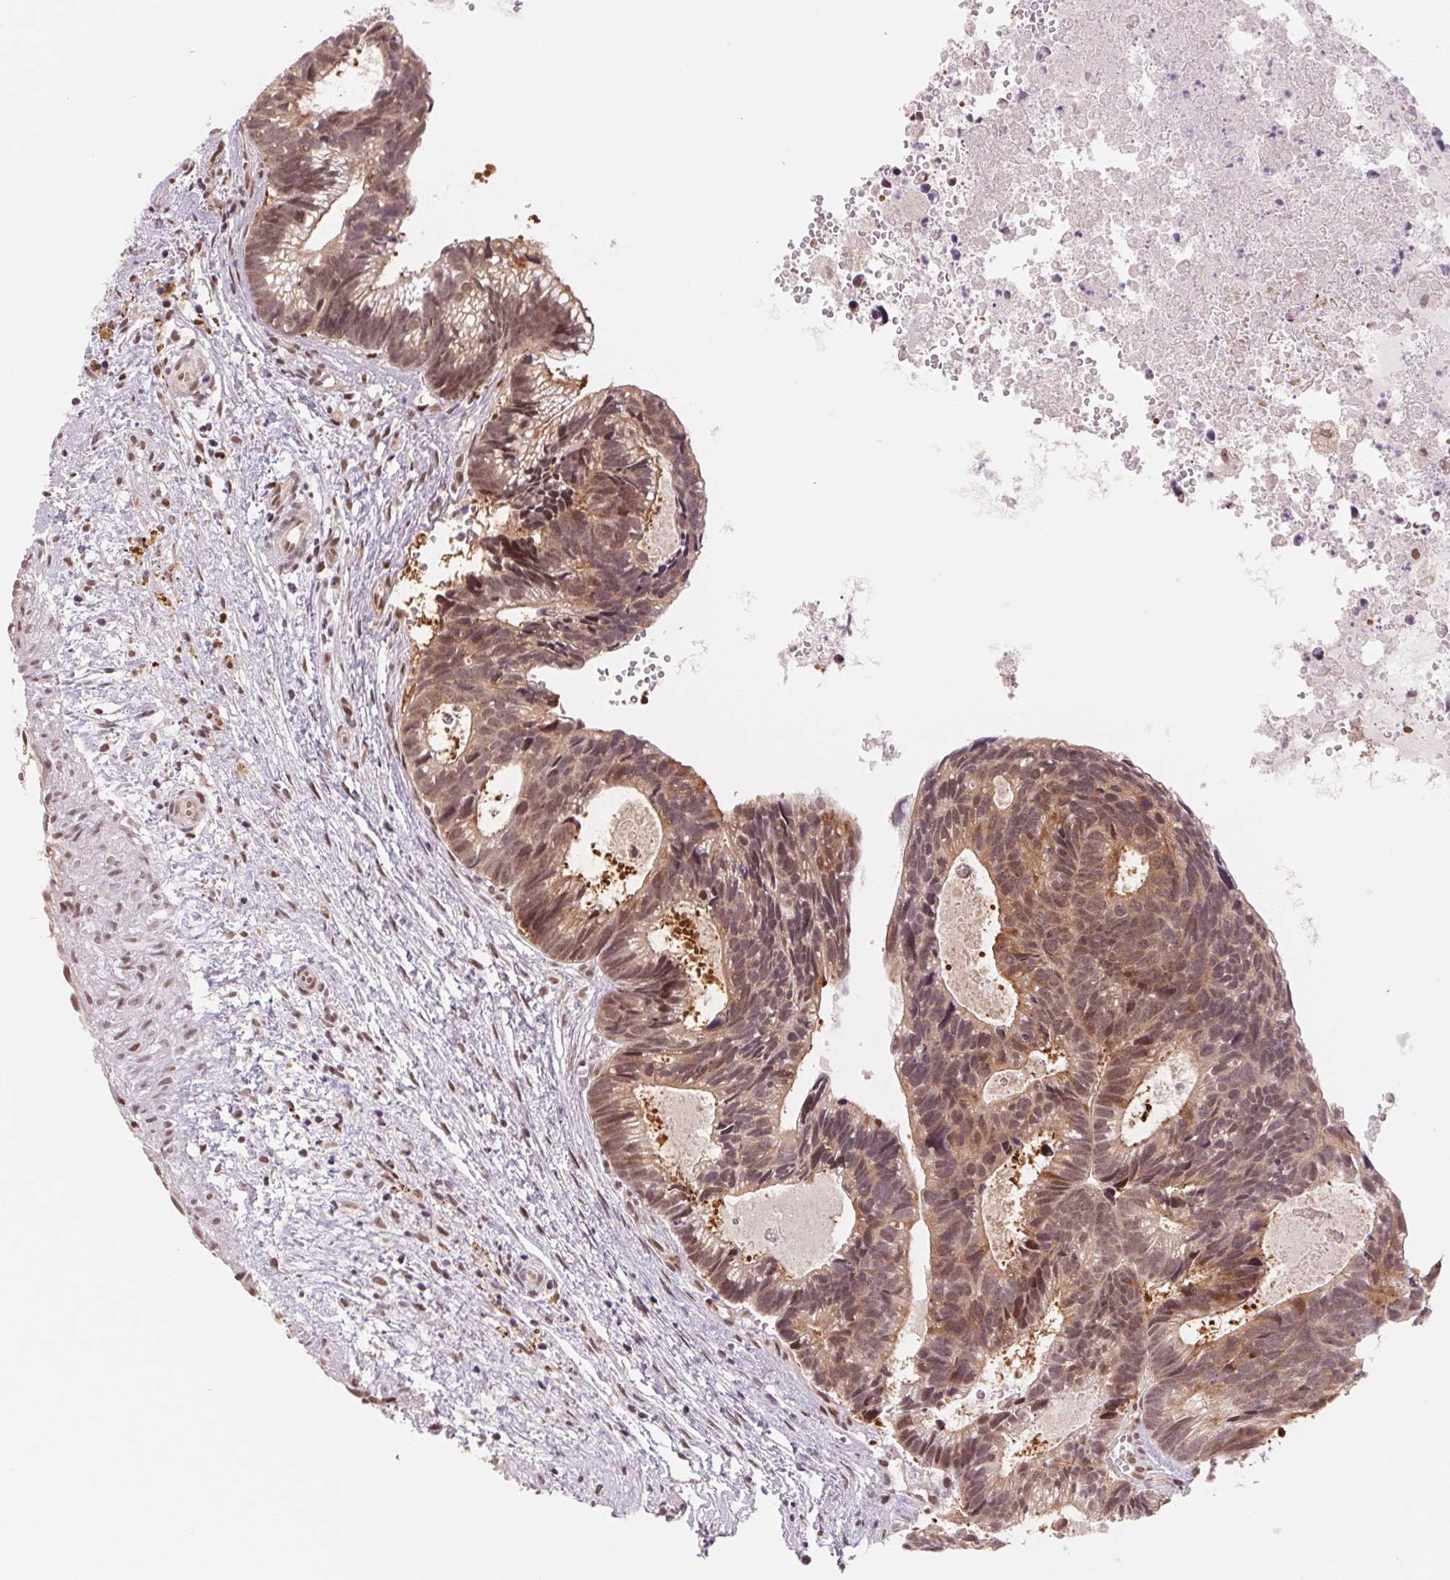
{"staining": {"intensity": "moderate", "quantity": ">75%", "location": "cytoplasmic/membranous,nuclear"}, "tissue": "head and neck cancer", "cell_type": "Tumor cells", "image_type": "cancer", "snomed": [{"axis": "morphology", "description": "Adenocarcinoma, NOS"}, {"axis": "topography", "description": "Head-Neck"}], "caption": "A high-resolution image shows IHC staining of head and neck cancer (adenocarcinoma), which reveals moderate cytoplasmic/membranous and nuclear expression in about >75% of tumor cells. (Stains: DAB (3,3'-diaminobenzidine) in brown, nuclei in blue, Microscopy: brightfield microscopy at high magnification).", "gene": "DNAJB6", "patient": {"sex": "male", "age": 62}}